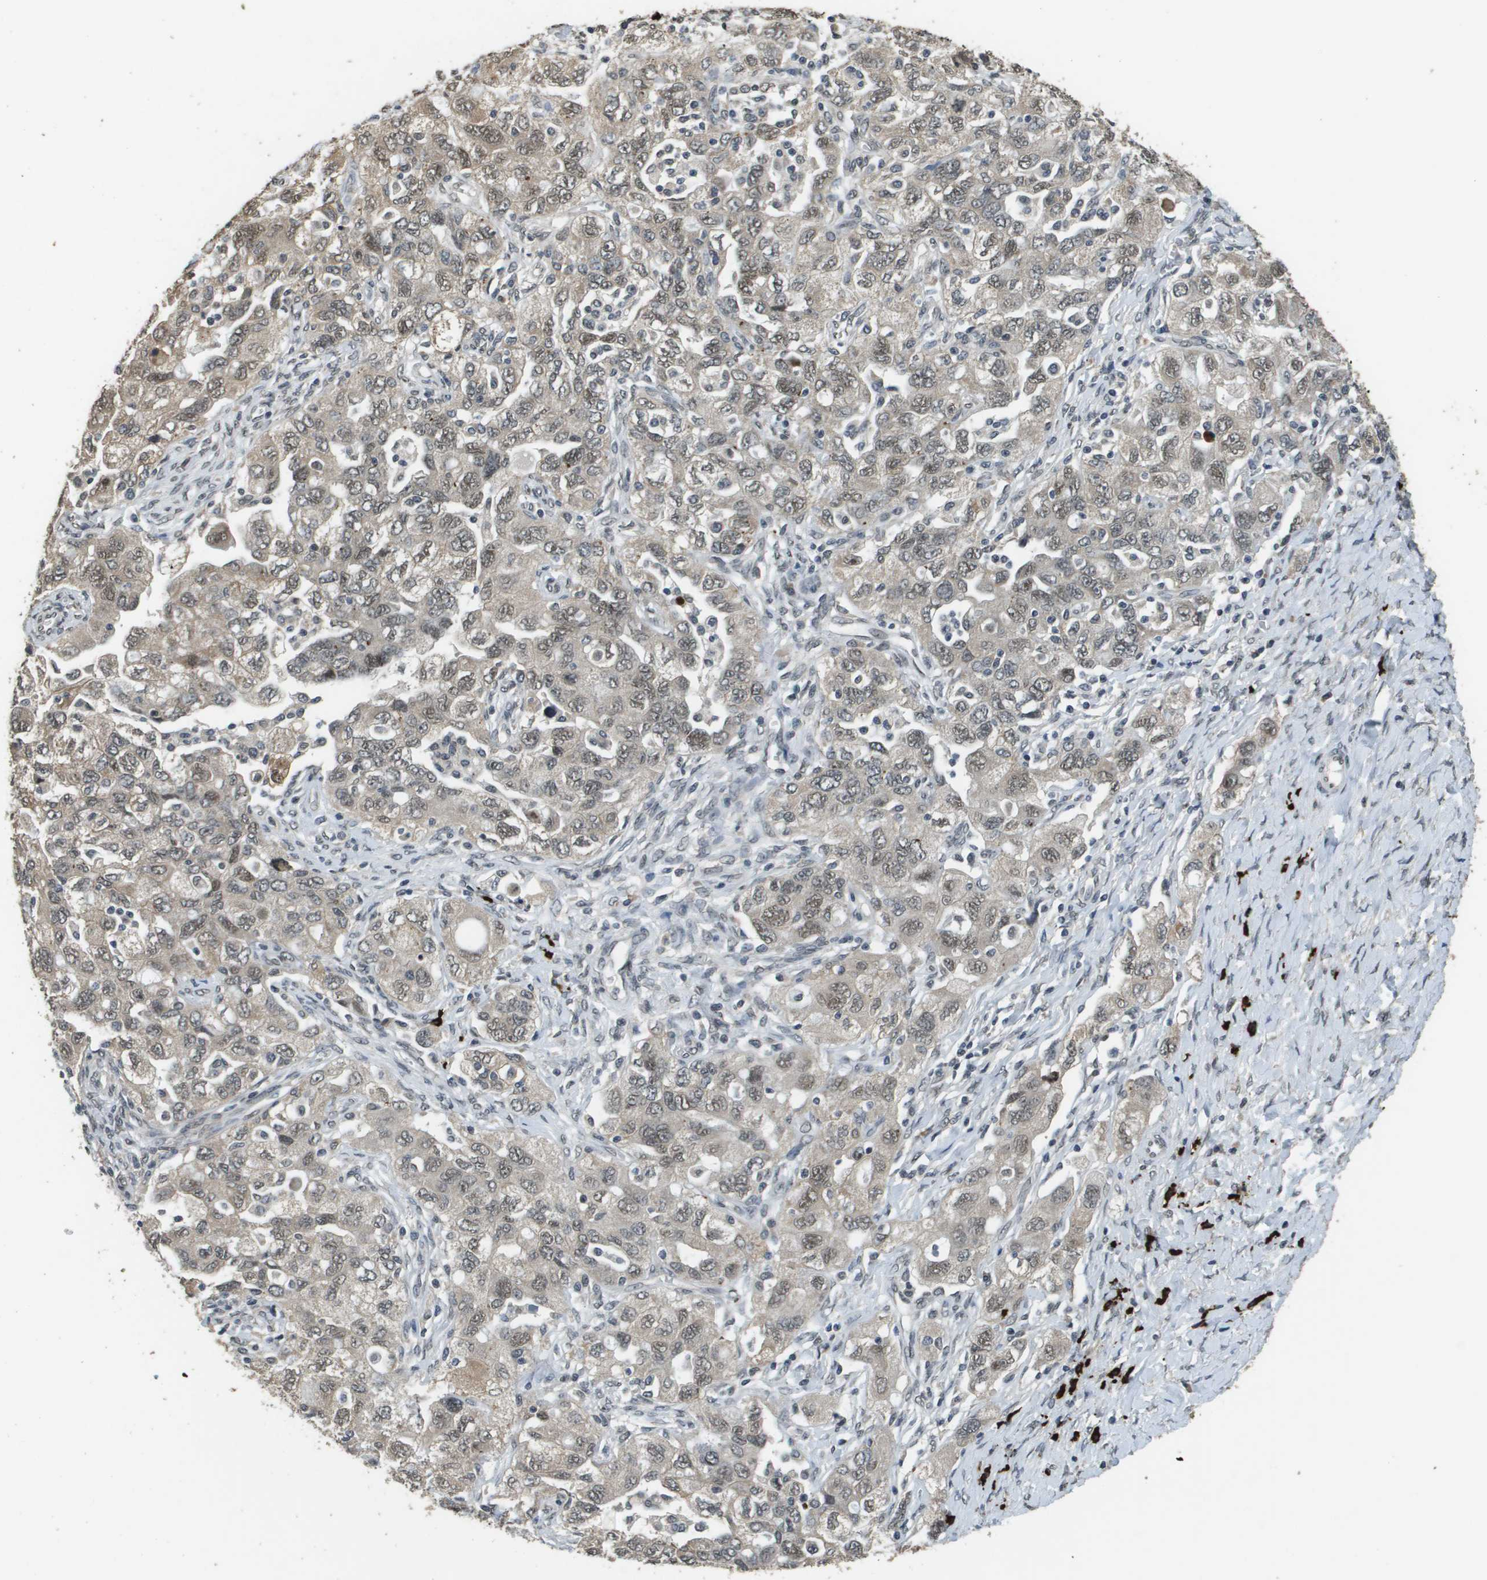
{"staining": {"intensity": "weak", "quantity": ">75%", "location": "cytoplasmic/membranous,nuclear"}, "tissue": "ovarian cancer", "cell_type": "Tumor cells", "image_type": "cancer", "snomed": [{"axis": "morphology", "description": "Carcinoma, NOS"}, {"axis": "morphology", "description": "Cystadenocarcinoma, serous, NOS"}, {"axis": "topography", "description": "Ovary"}], "caption": "Immunohistochemical staining of human ovarian cancer exhibits low levels of weak cytoplasmic/membranous and nuclear positivity in about >75% of tumor cells.", "gene": "FANCC", "patient": {"sex": "female", "age": 69}}